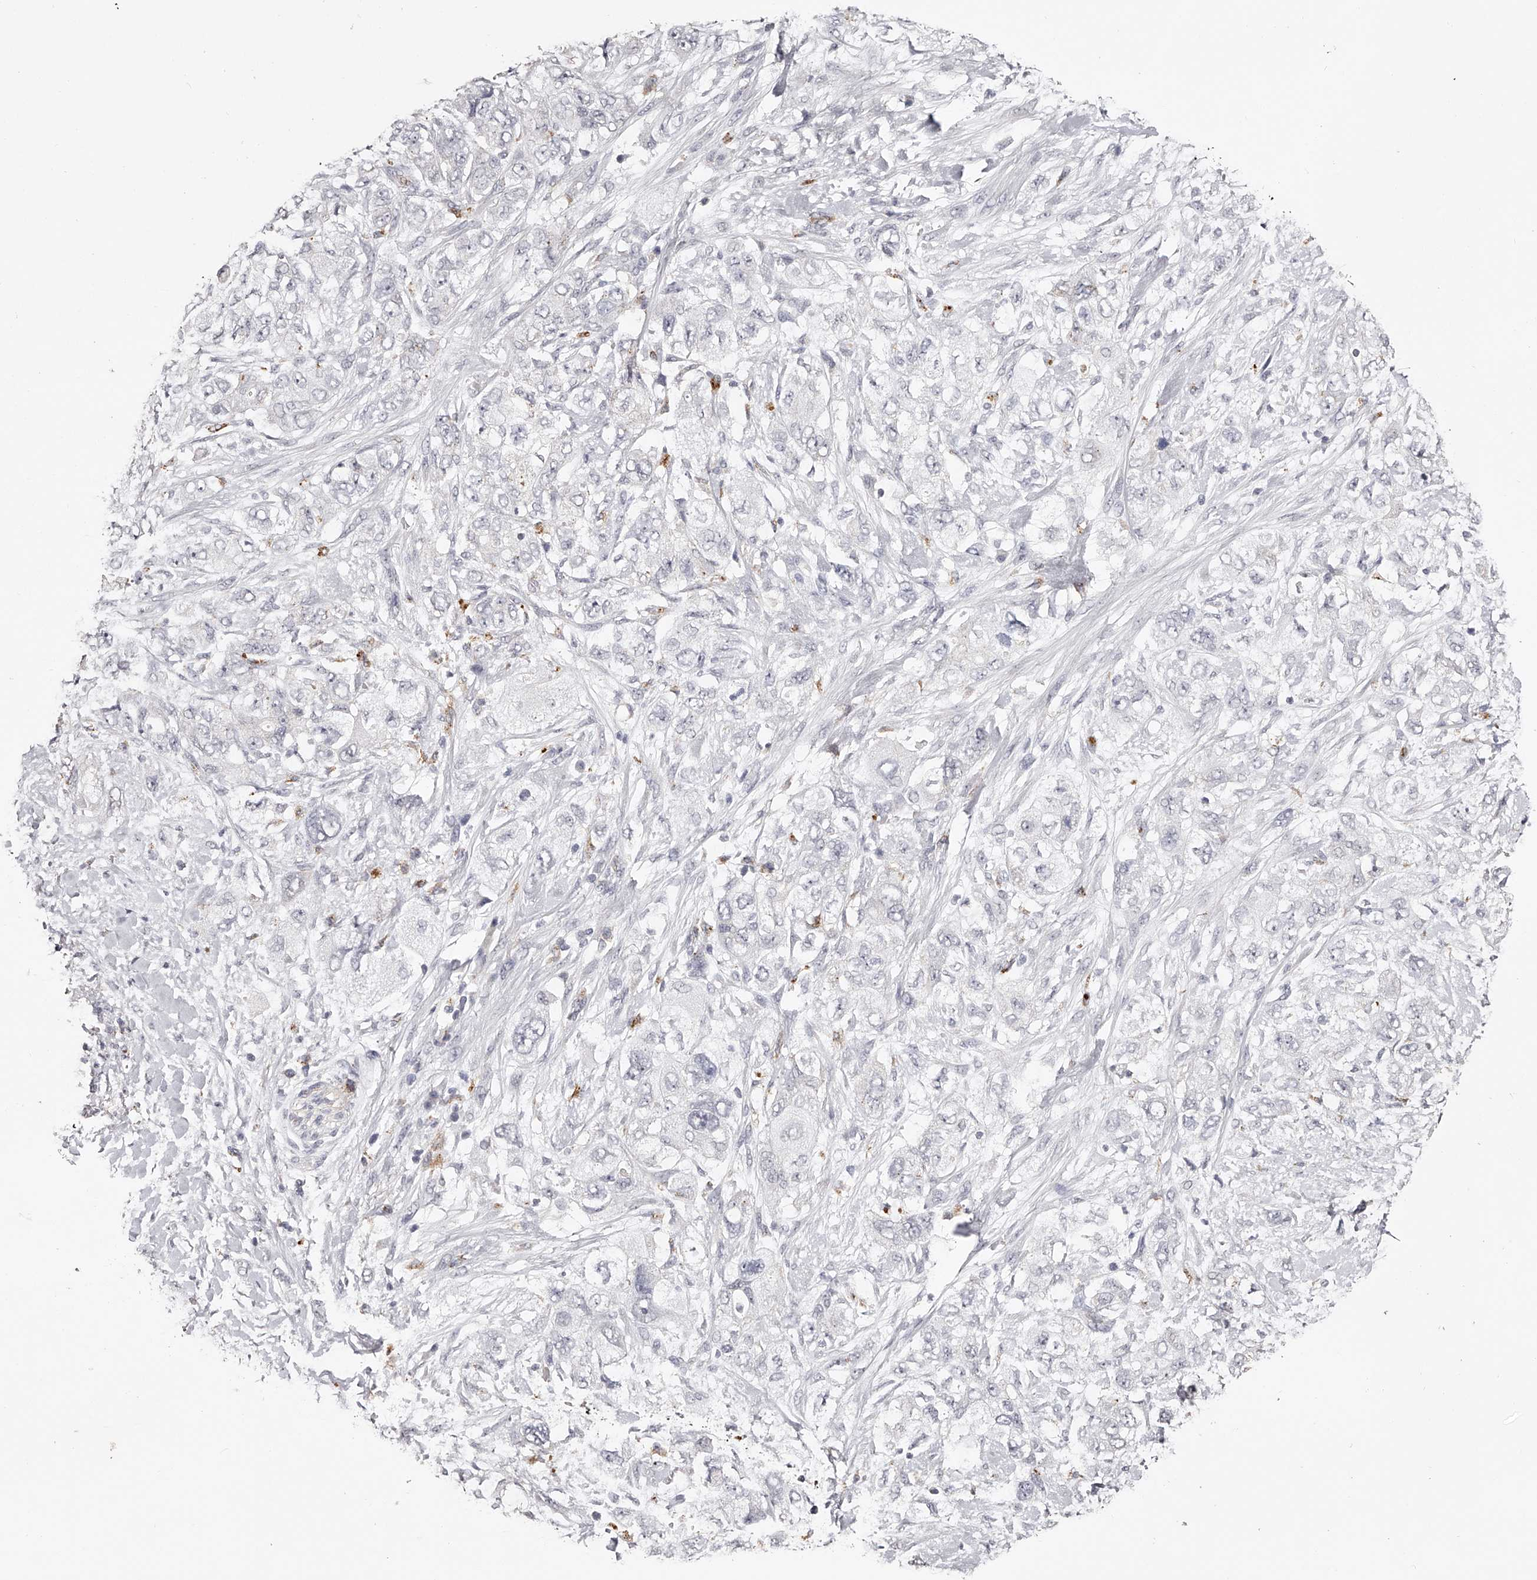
{"staining": {"intensity": "negative", "quantity": "none", "location": "none"}, "tissue": "pancreatic cancer", "cell_type": "Tumor cells", "image_type": "cancer", "snomed": [{"axis": "morphology", "description": "Adenocarcinoma, NOS"}, {"axis": "topography", "description": "Pancreas"}], "caption": "Tumor cells are negative for brown protein staining in adenocarcinoma (pancreatic).", "gene": "SLC35D3", "patient": {"sex": "female", "age": 73}}